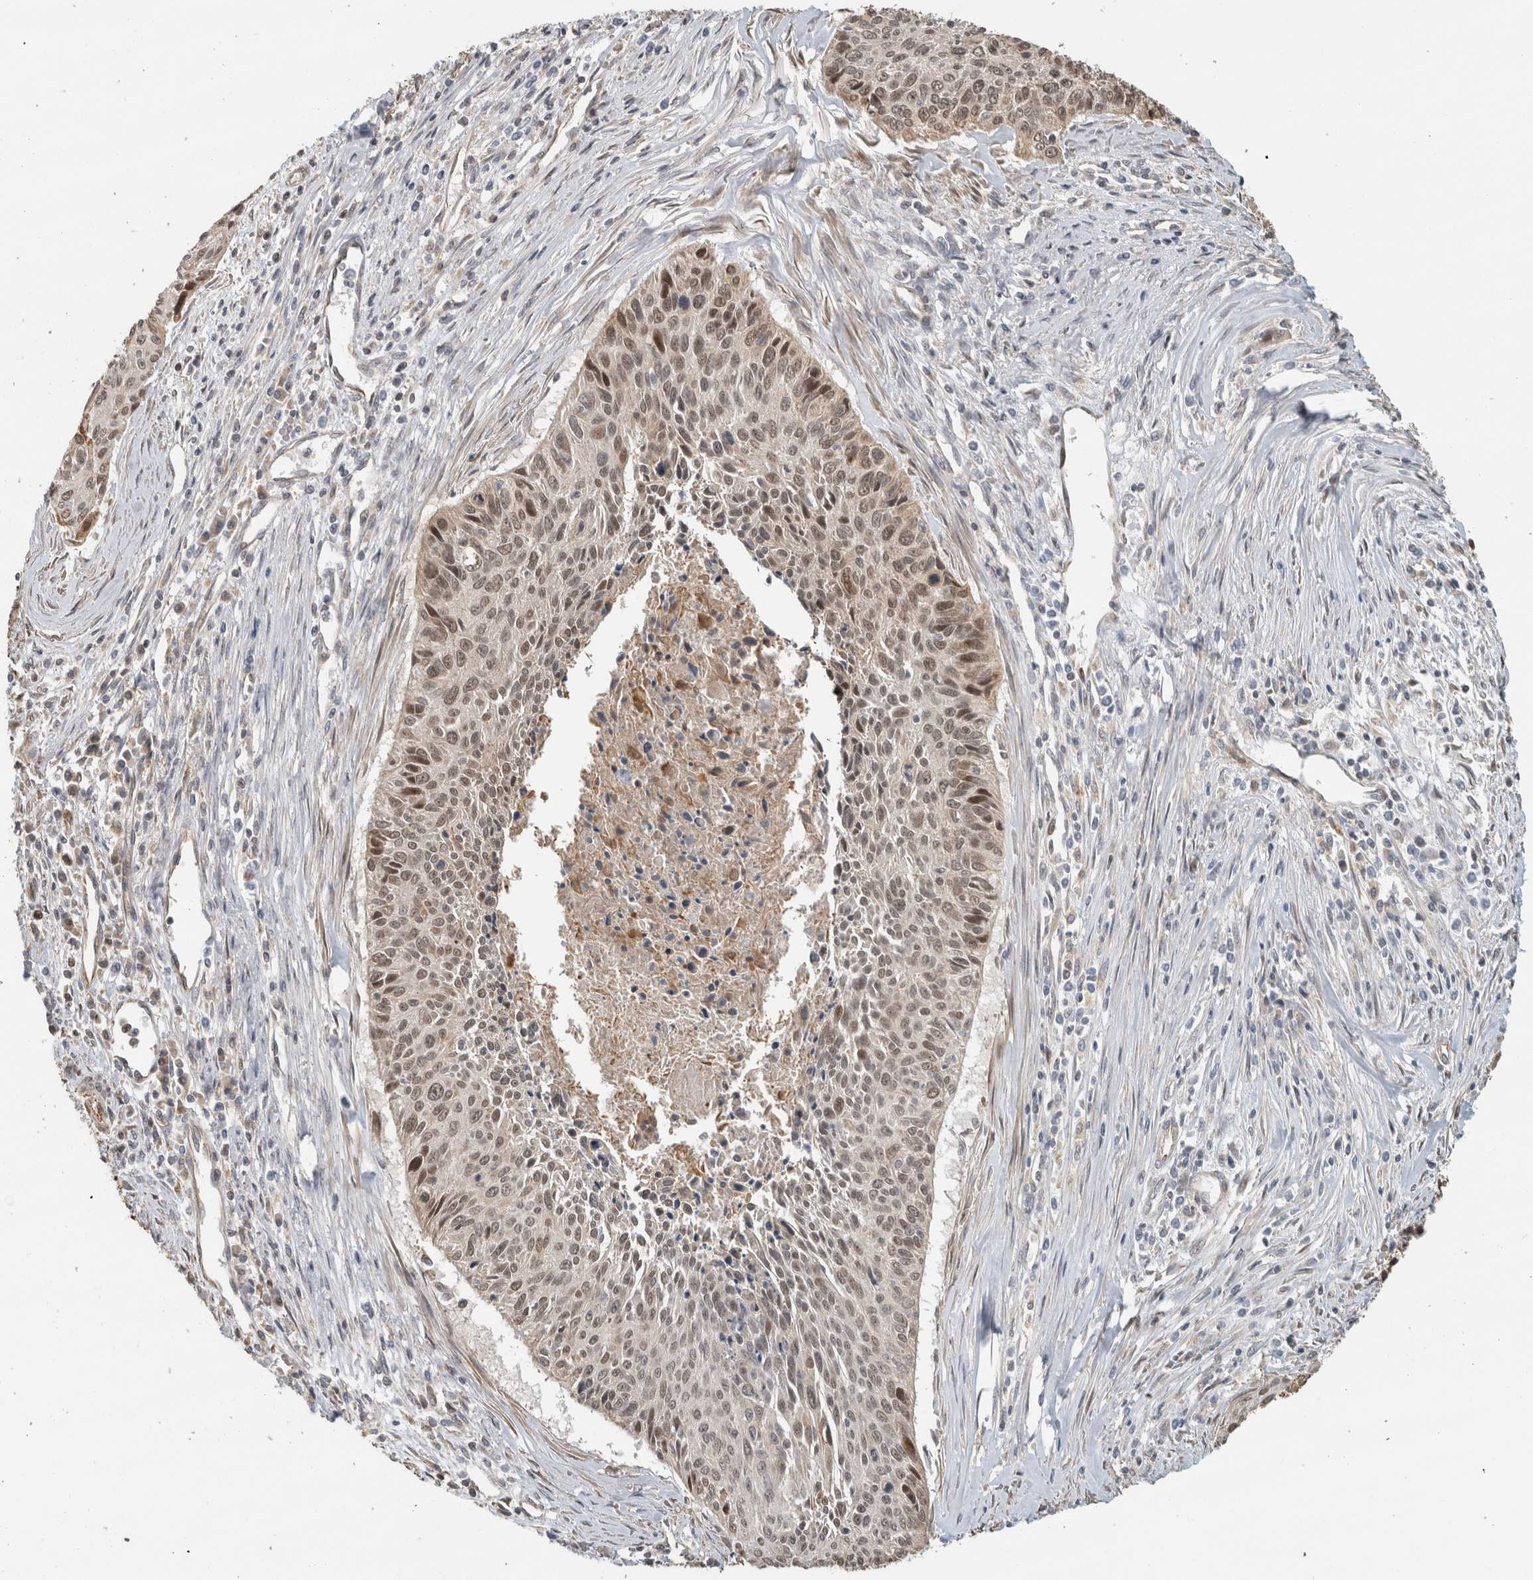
{"staining": {"intensity": "moderate", "quantity": "25%-75%", "location": "nuclear"}, "tissue": "cervical cancer", "cell_type": "Tumor cells", "image_type": "cancer", "snomed": [{"axis": "morphology", "description": "Squamous cell carcinoma, NOS"}, {"axis": "topography", "description": "Cervix"}], "caption": "Immunohistochemistry of human cervical squamous cell carcinoma displays medium levels of moderate nuclear positivity in about 25%-75% of tumor cells.", "gene": "GINS4", "patient": {"sex": "female", "age": 55}}